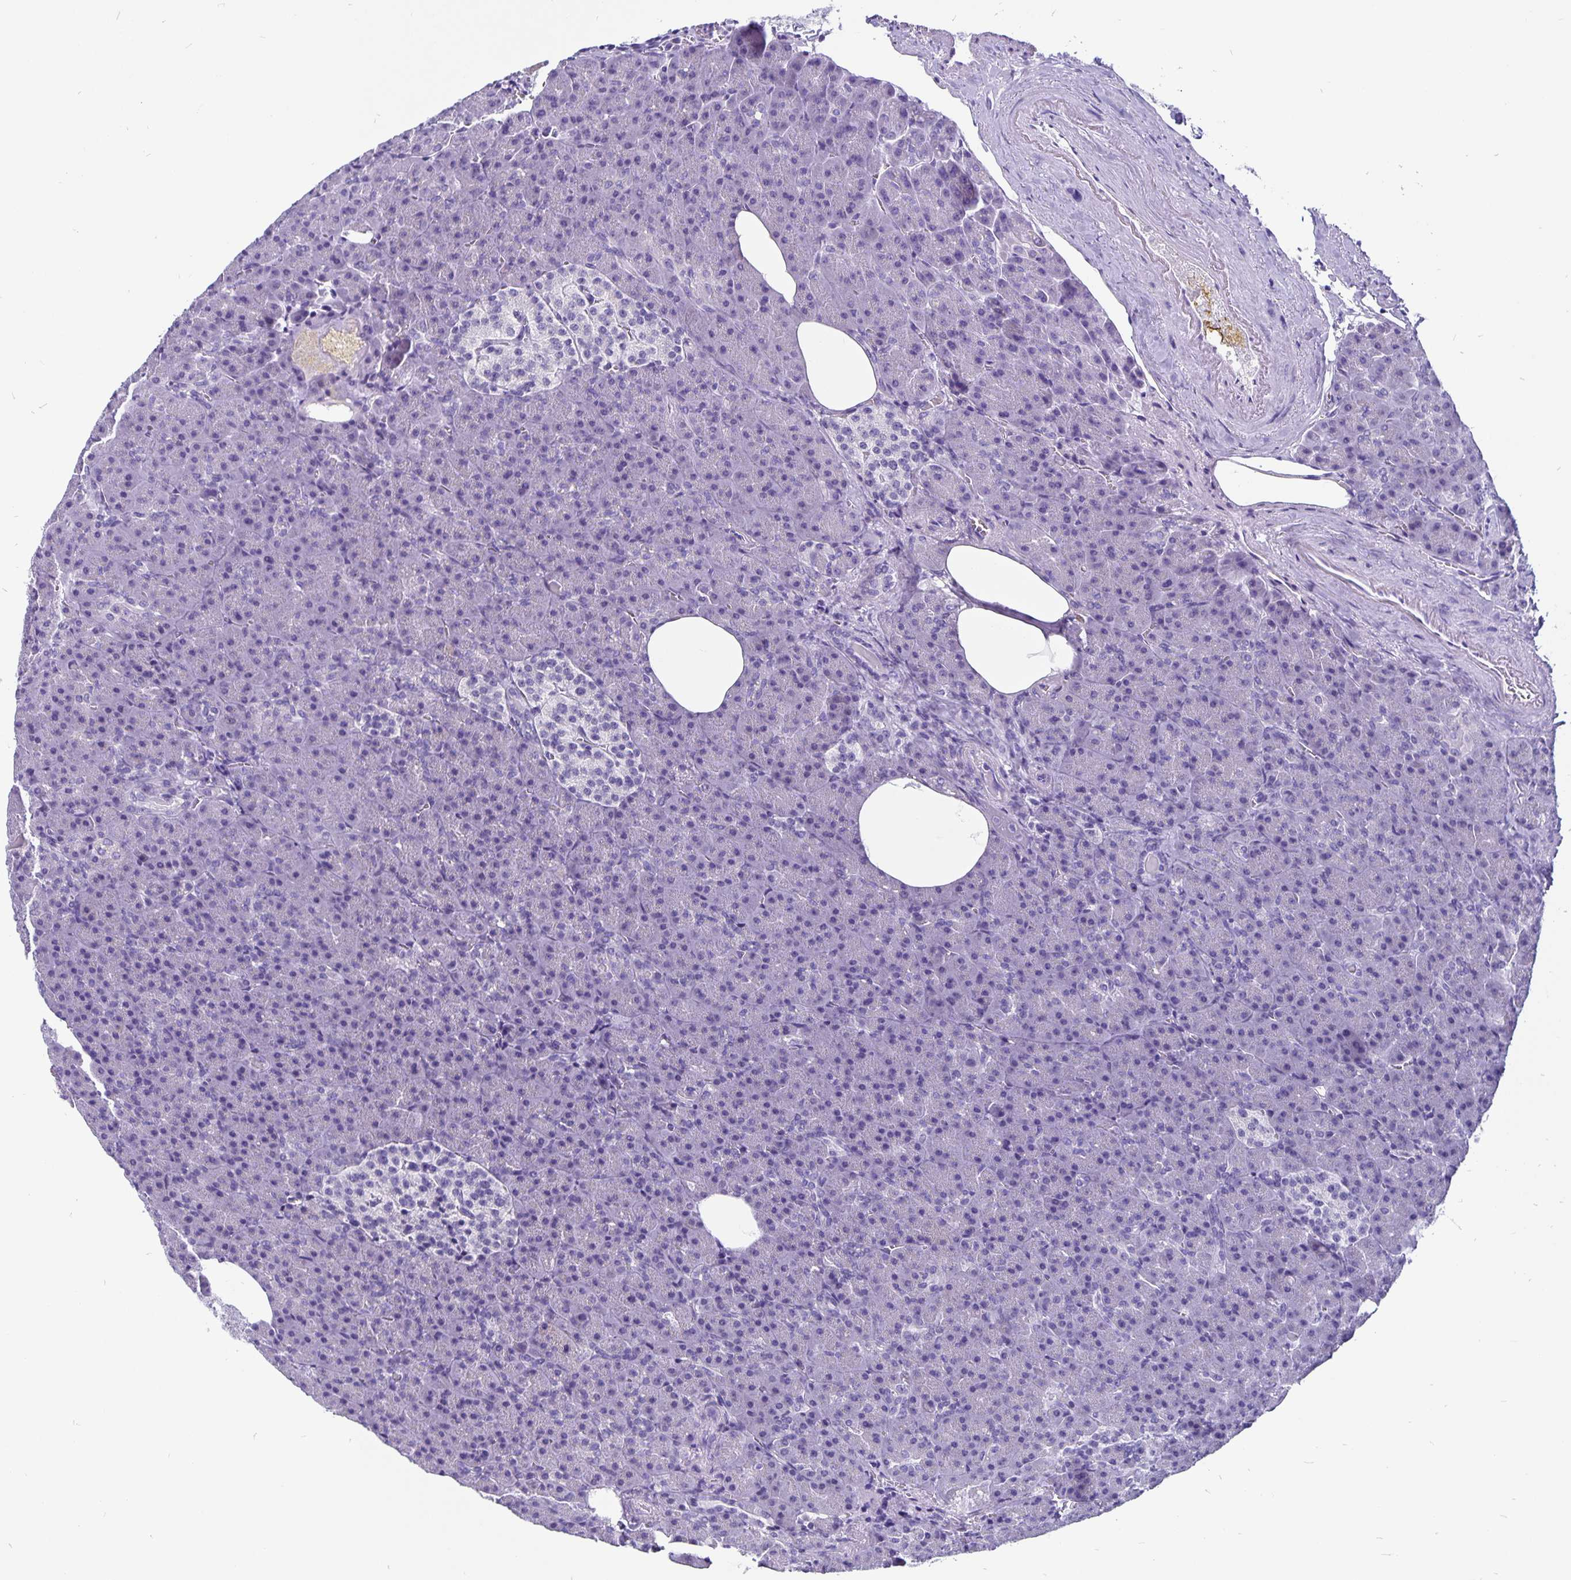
{"staining": {"intensity": "negative", "quantity": "none", "location": "none"}, "tissue": "pancreas", "cell_type": "Exocrine glandular cells", "image_type": "normal", "snomed": [{"axis": "morphology", "description": "Normal tissue, NOS"}, {"axis": "topography", "description": "Pancreas"}], "caption": "The immunohistochemistry micrograph has no significant staining in exocrine glandular cells of pancreas. The staining was performed using DAB (3,3'-diaminobenzidine) to visualize the protein expression in brown, while the nuclei were stained in blue with hematoxylin (Magnification: 20x).", "gene": "ODF3B", "patient": {"sex": "female", "age": 74}}